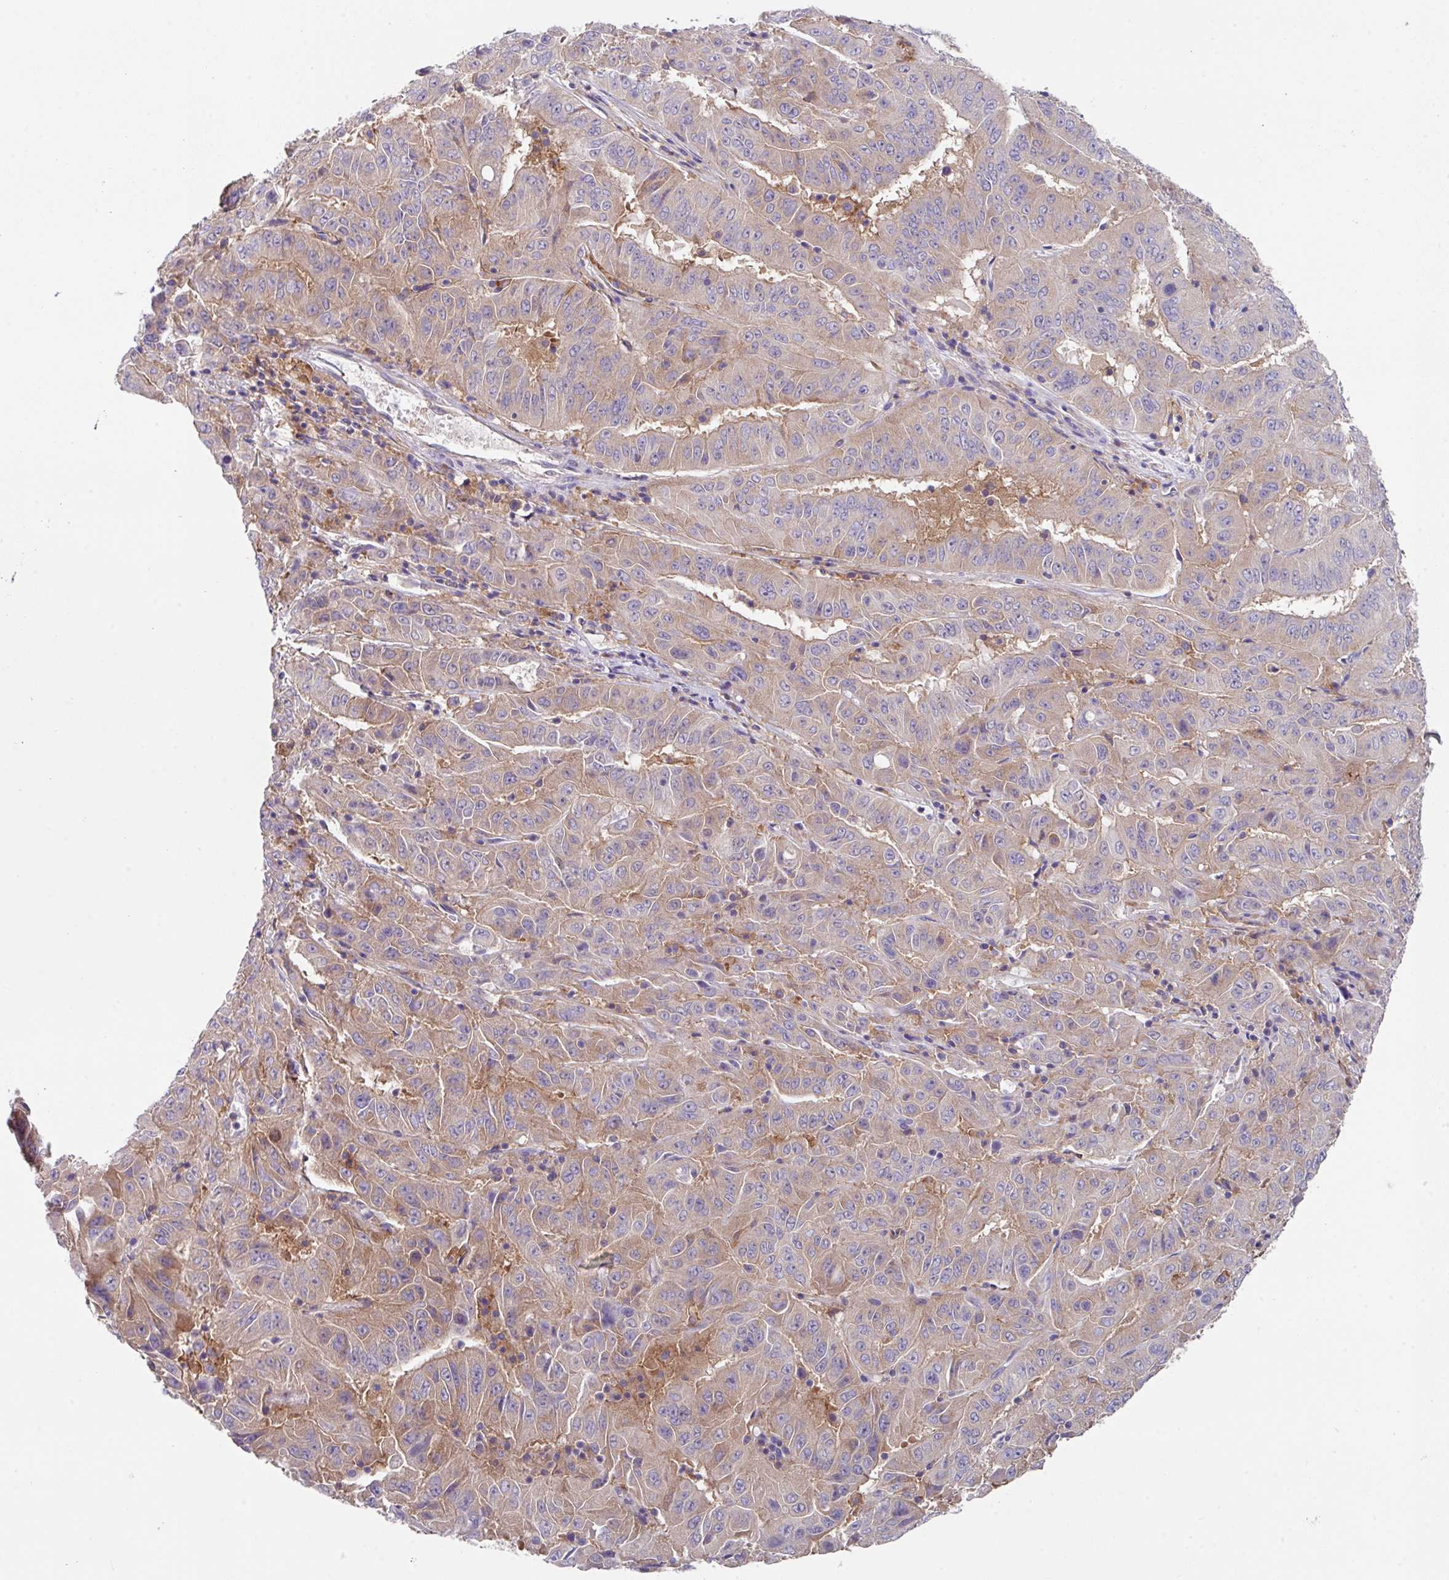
{"staining": {"intensity": "weak", "quantity": "<25%", "location": "cytoplasmic/membranous"}, "tissue": "pancreatic cancer", "cell_type": "Tumor cells", "image_type": "cancer", "snomed": [{"axis": "morphology", "description": "Adenocarcinoma, NOS"}, {"axis": "topography", "description": "Pancreas"}], "caption": "Human pancreatic cancer stained for a protein using immunohistochemistry (IHC) displays no expression in tumor cells.", "gene": "EIF4B", "patient": {"sex": "male", "age": 63}}